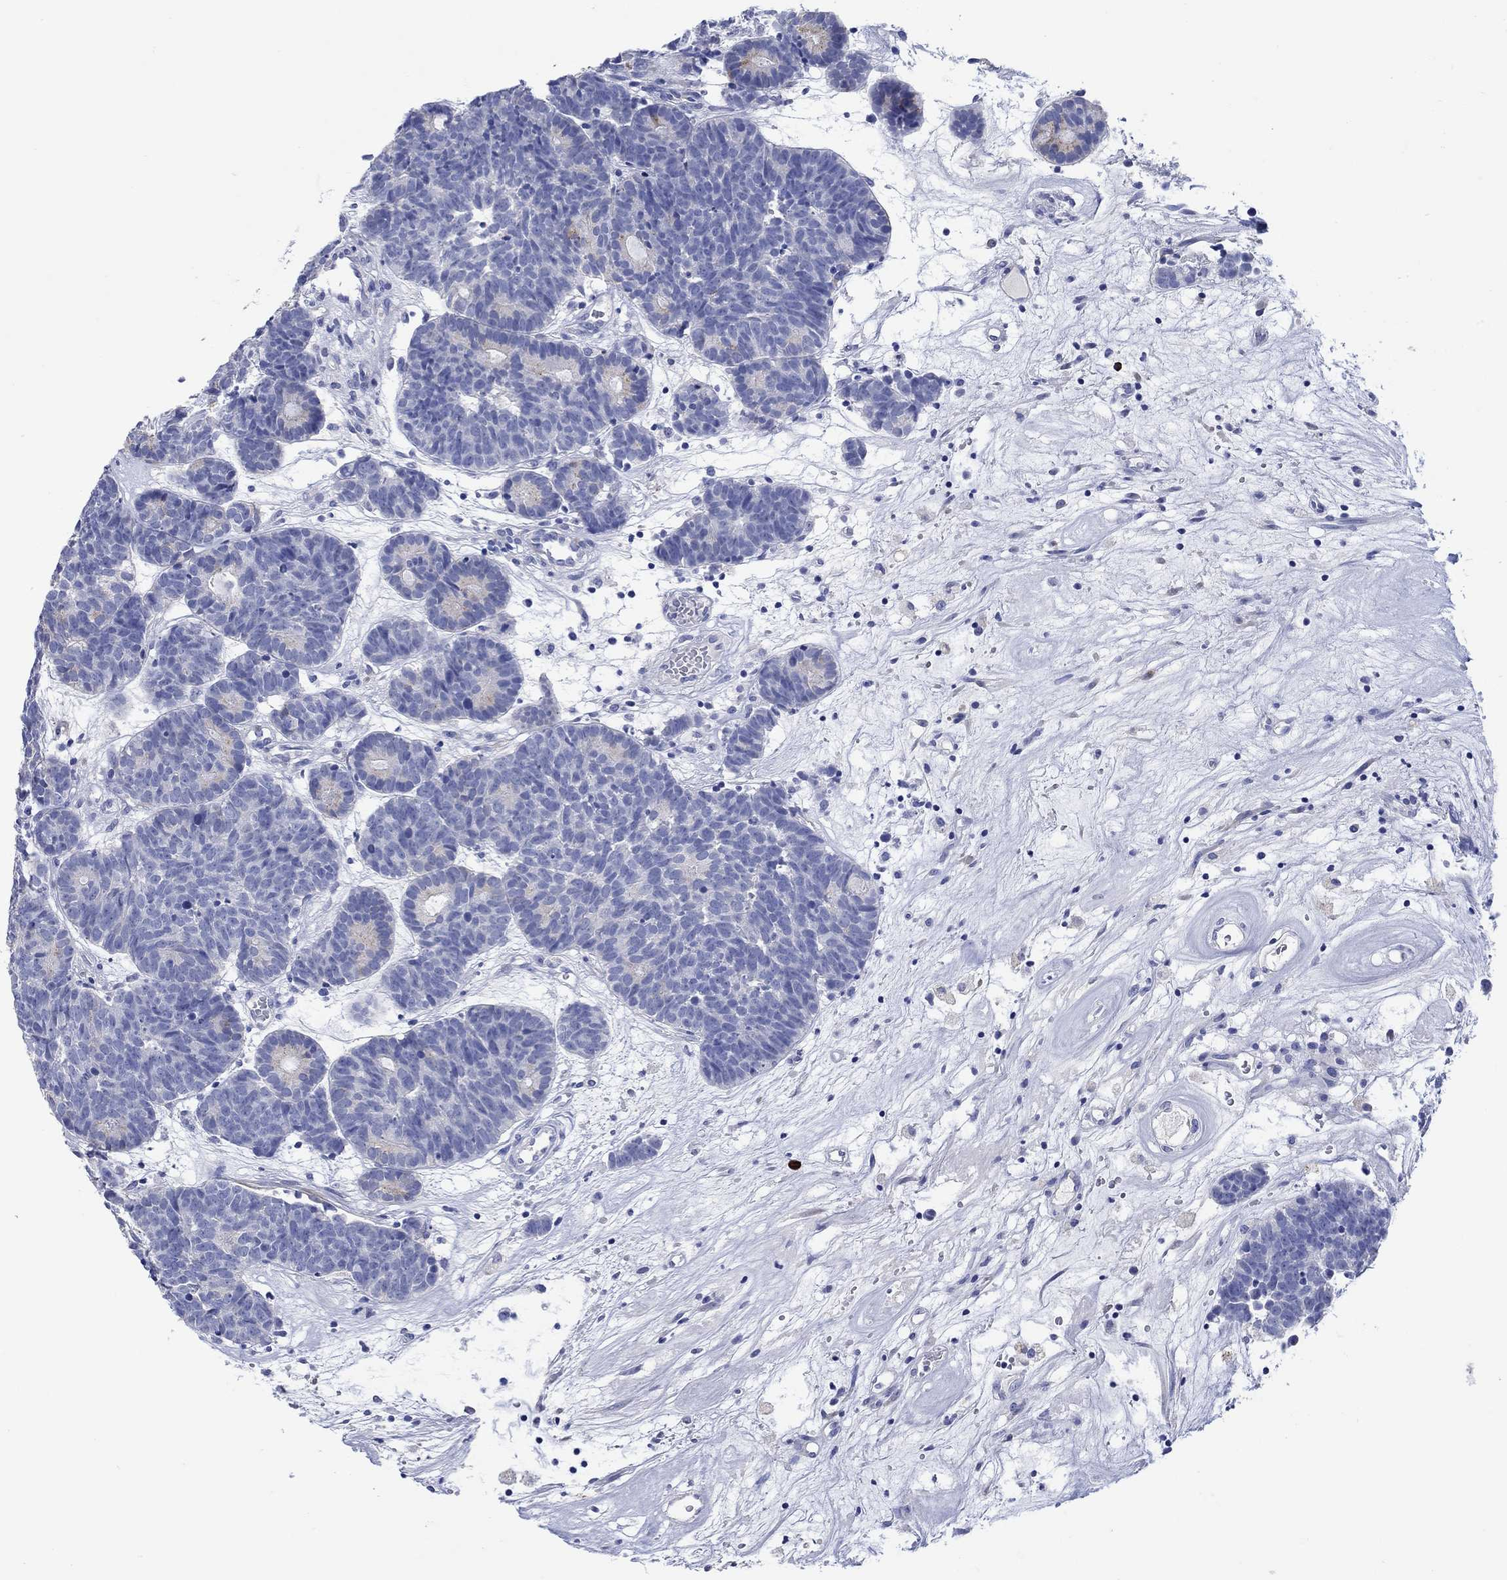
{"staining": {"intensity": "weak", "quantity": "<25%", "location": "cytoplasmic/membranous"}, "tissue": "head and neck cancer", "cell_type": "Tumor cells", "image_type": "cancer", "snomed": [{"axis": "morphology", "description": "Adenocarcinoma, NOS"}, {"axis": "topography", "description": "Head-Neck"}], "caption": "Immunohistochemistry of human head and neck adenocarcinoma demonstrates no staining in tumor cells. (DAB immunohistochemistry (IHC) visualized using brightfield microscopy, high magnification).", "gene": "P2RY6", "patient": {"sex": "female", "age": 81}}